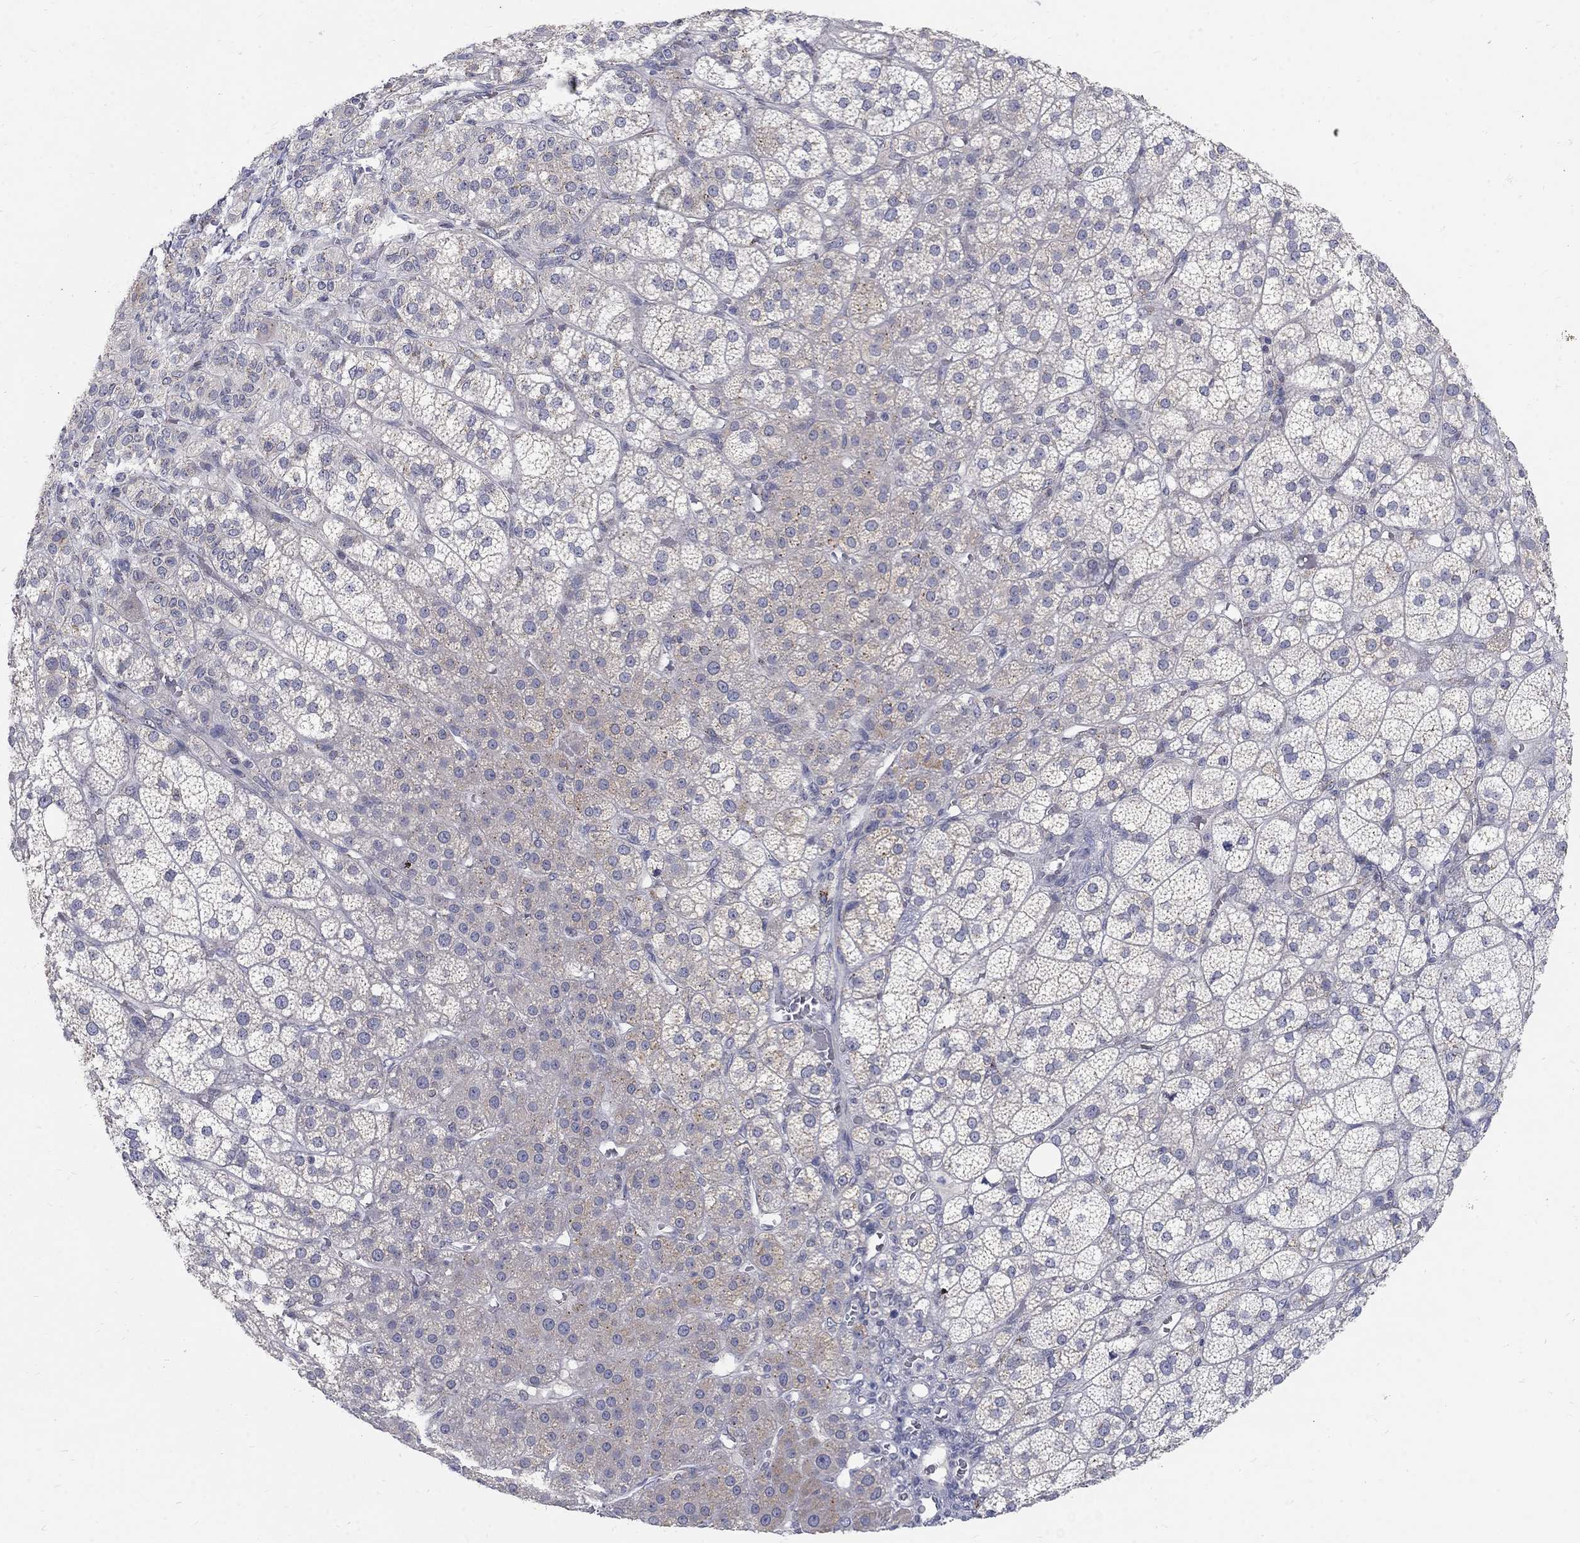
{"staining": {"intensity": "weak", "quantity": "<25%", "location": "cytoplasmic/membranous"}, "tissue": "adrenal gland", "cell_type": "Glandular cells", "image_type": "normal", "snomed": [{"axis": "morphology", "description": "Normal tissue, NOS"}, {"axis": "topography", "description": "Adrenal gland"}], "caption": "This histopathology image is of benign adrenal gland stained with IHC to label a protein in brown with the nuclei are counter-stained blue. There is no expression in glandular cells.", "gene": "PANK3", "patient": {"sex": "female", "age": 60}}